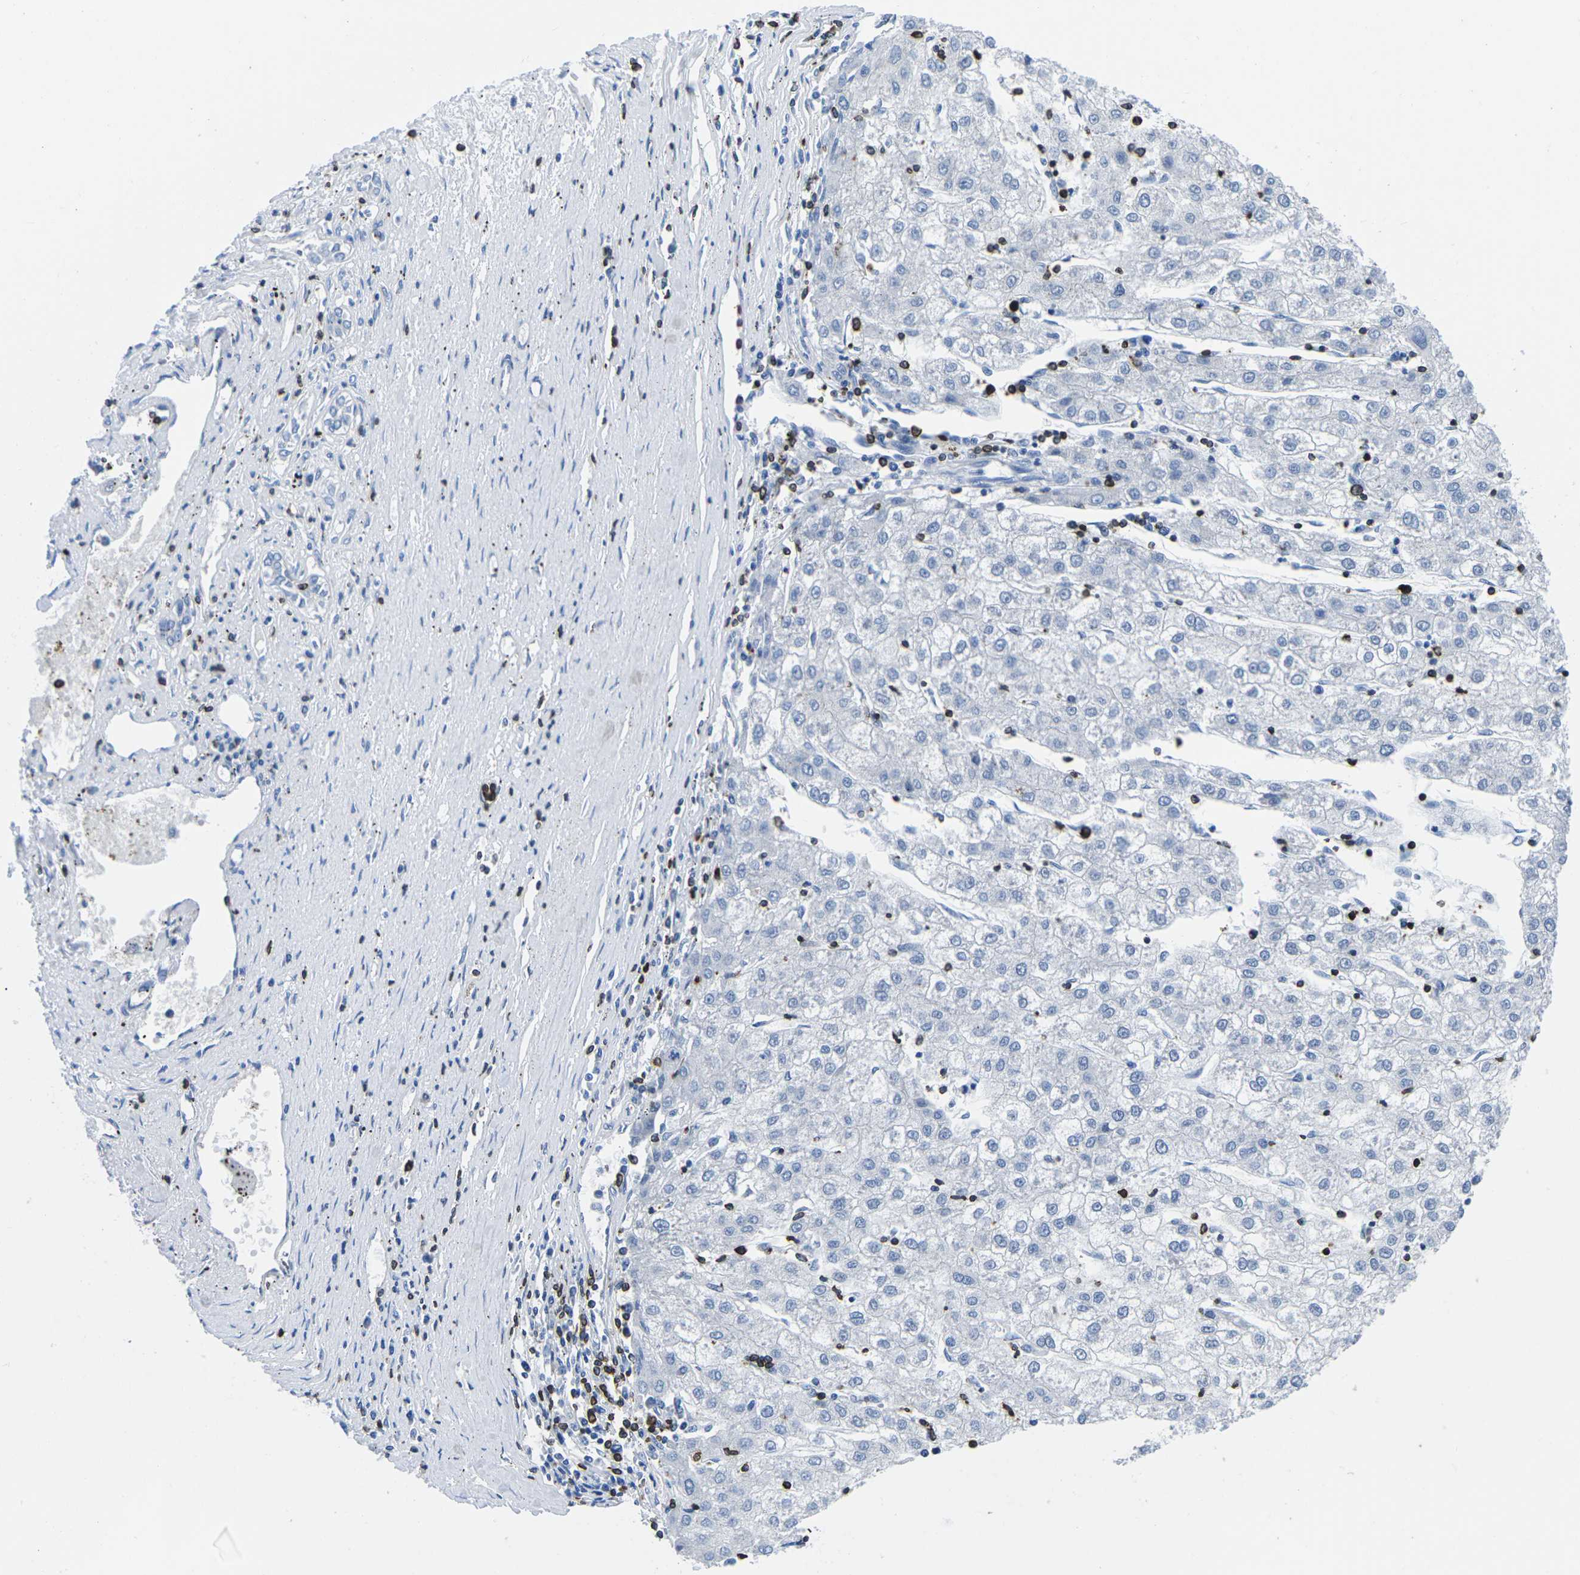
{"staining": {"intensity": "negative", "quantity": "none", "location": "none"}, "tissue": "liver cancer", "cell_type": "Tumor cells", "image_type": "cancer", "snomed": [{"axis": "morphology", "description": "Carcinoma, Hepatocellular, NOS"}, {"axis": "topography", "description": "Liver"}], "caption": "Tumor cells are negative for brown protein staining in liver hepatocellular carcinoma.", "gene": "CTSW", "patient": {"sex": "male", "age": 72}}